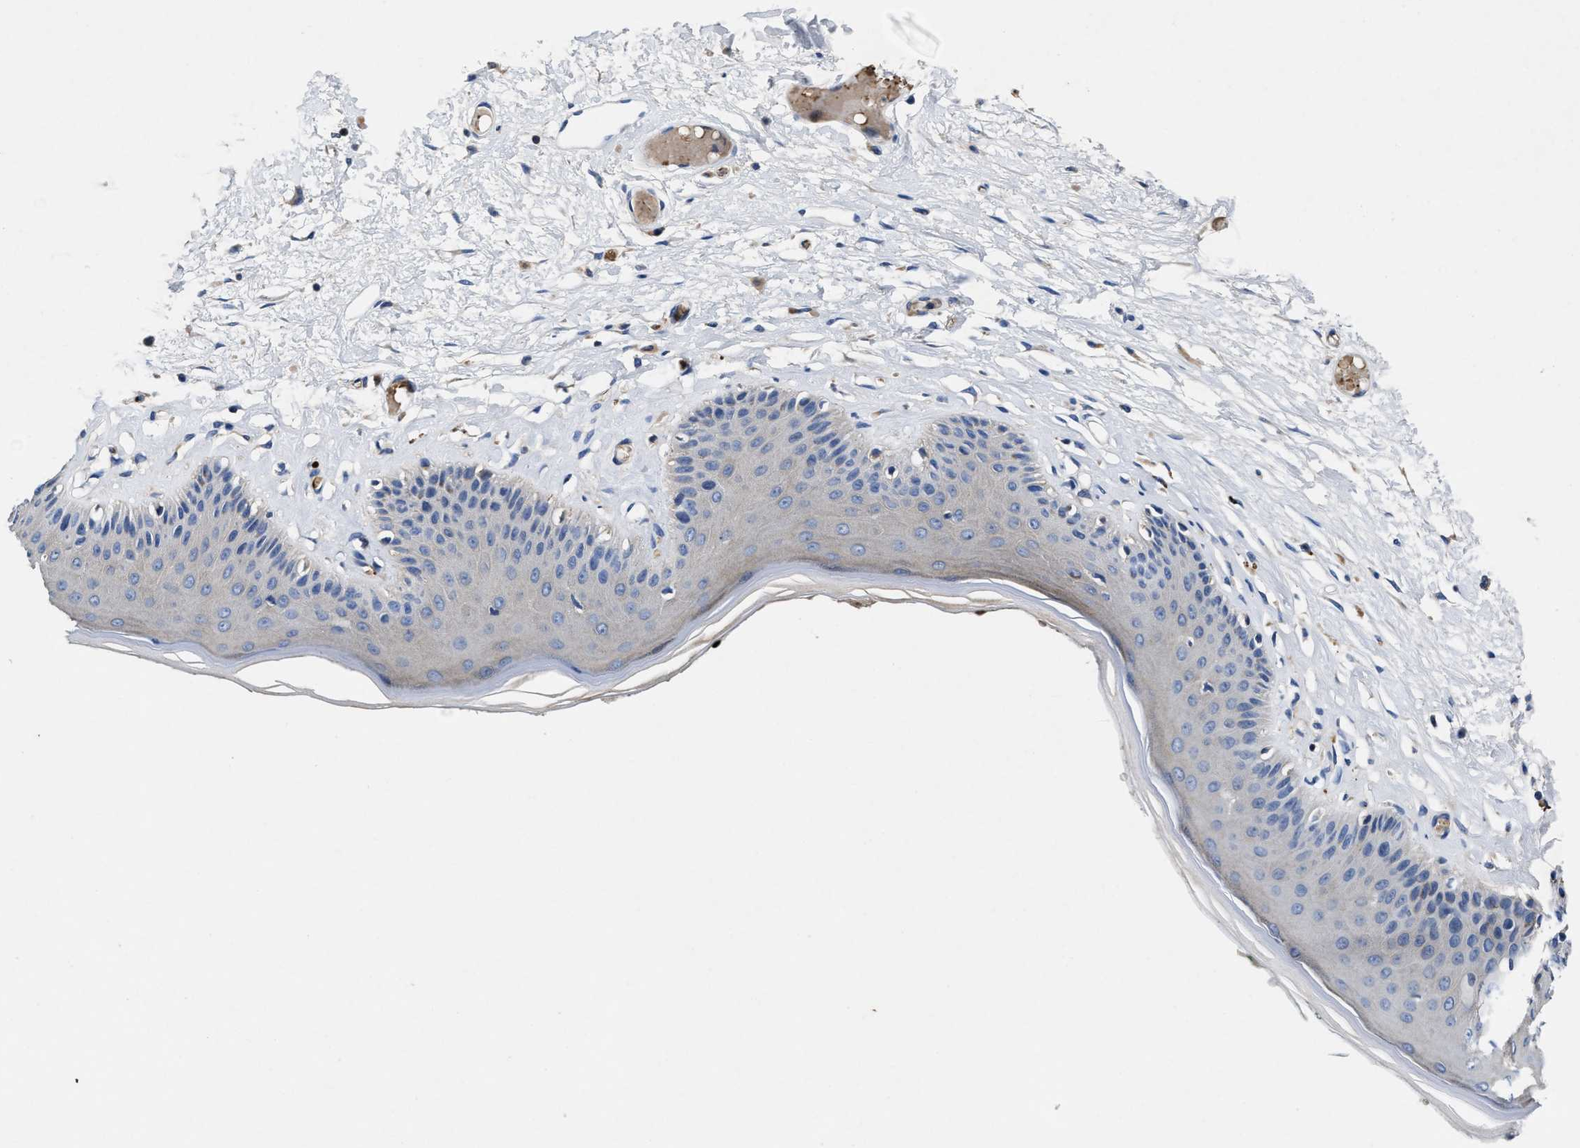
{"staining": {"intensity": "moderate", "quantity": "25%-75%", "location": "cytoplasmic/membranous"}, "tissue": "skin", "cell_type": "Epidermal cells", "image_type": "normal", "snomed": [{"axis": "morphology", "description": "Normal tissue, NOS"}, {"axis": "topography", "description": "Vulva"}], "caption": "A micrograph showing moderate cytoplasmic/membranous expression in approximately 25%-75% of epidermal cells in benign skin, as visualized by brown immunohistochemical staining.", "gene": "PHLPP1", "patient": {"sex": "female", "age": 73}}